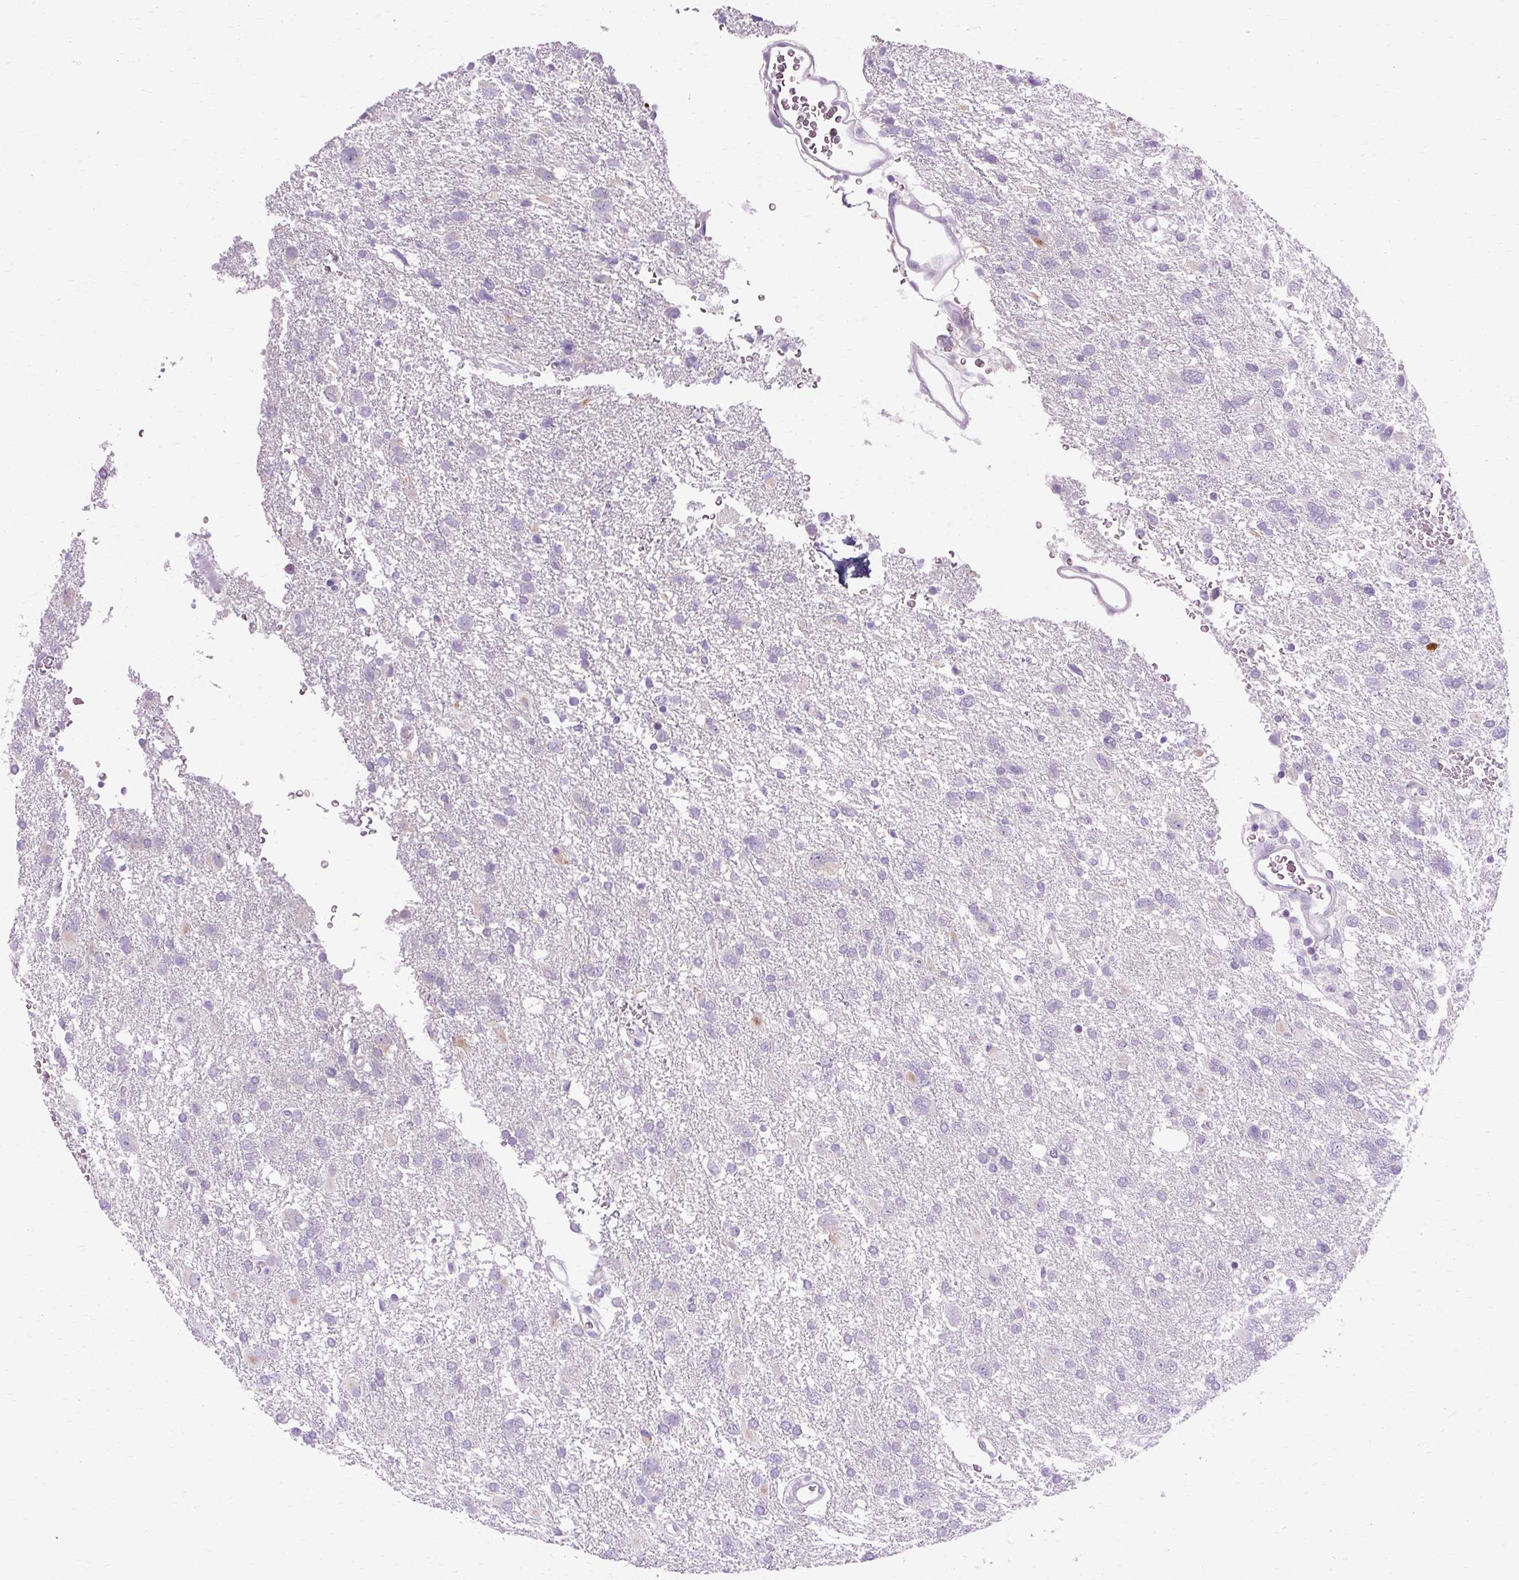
{"staining": {"intensity": "negative", "quantity": "none", "location": "none"}, "tissue": "glioma", "cell_type": "Tumor cells", "image_type": "cancer", "snomed": [{"axis": "morphology", "description": "Glioma, malignant, High grade"}, {"axis": "topography", "description": "Brain"}], "caption": "Glioma was stained to show a protein in brown. There is no significant expression in tumor cells.", "gene": "B3GNT4", "patient": {"sex": "male", "age": 61}}